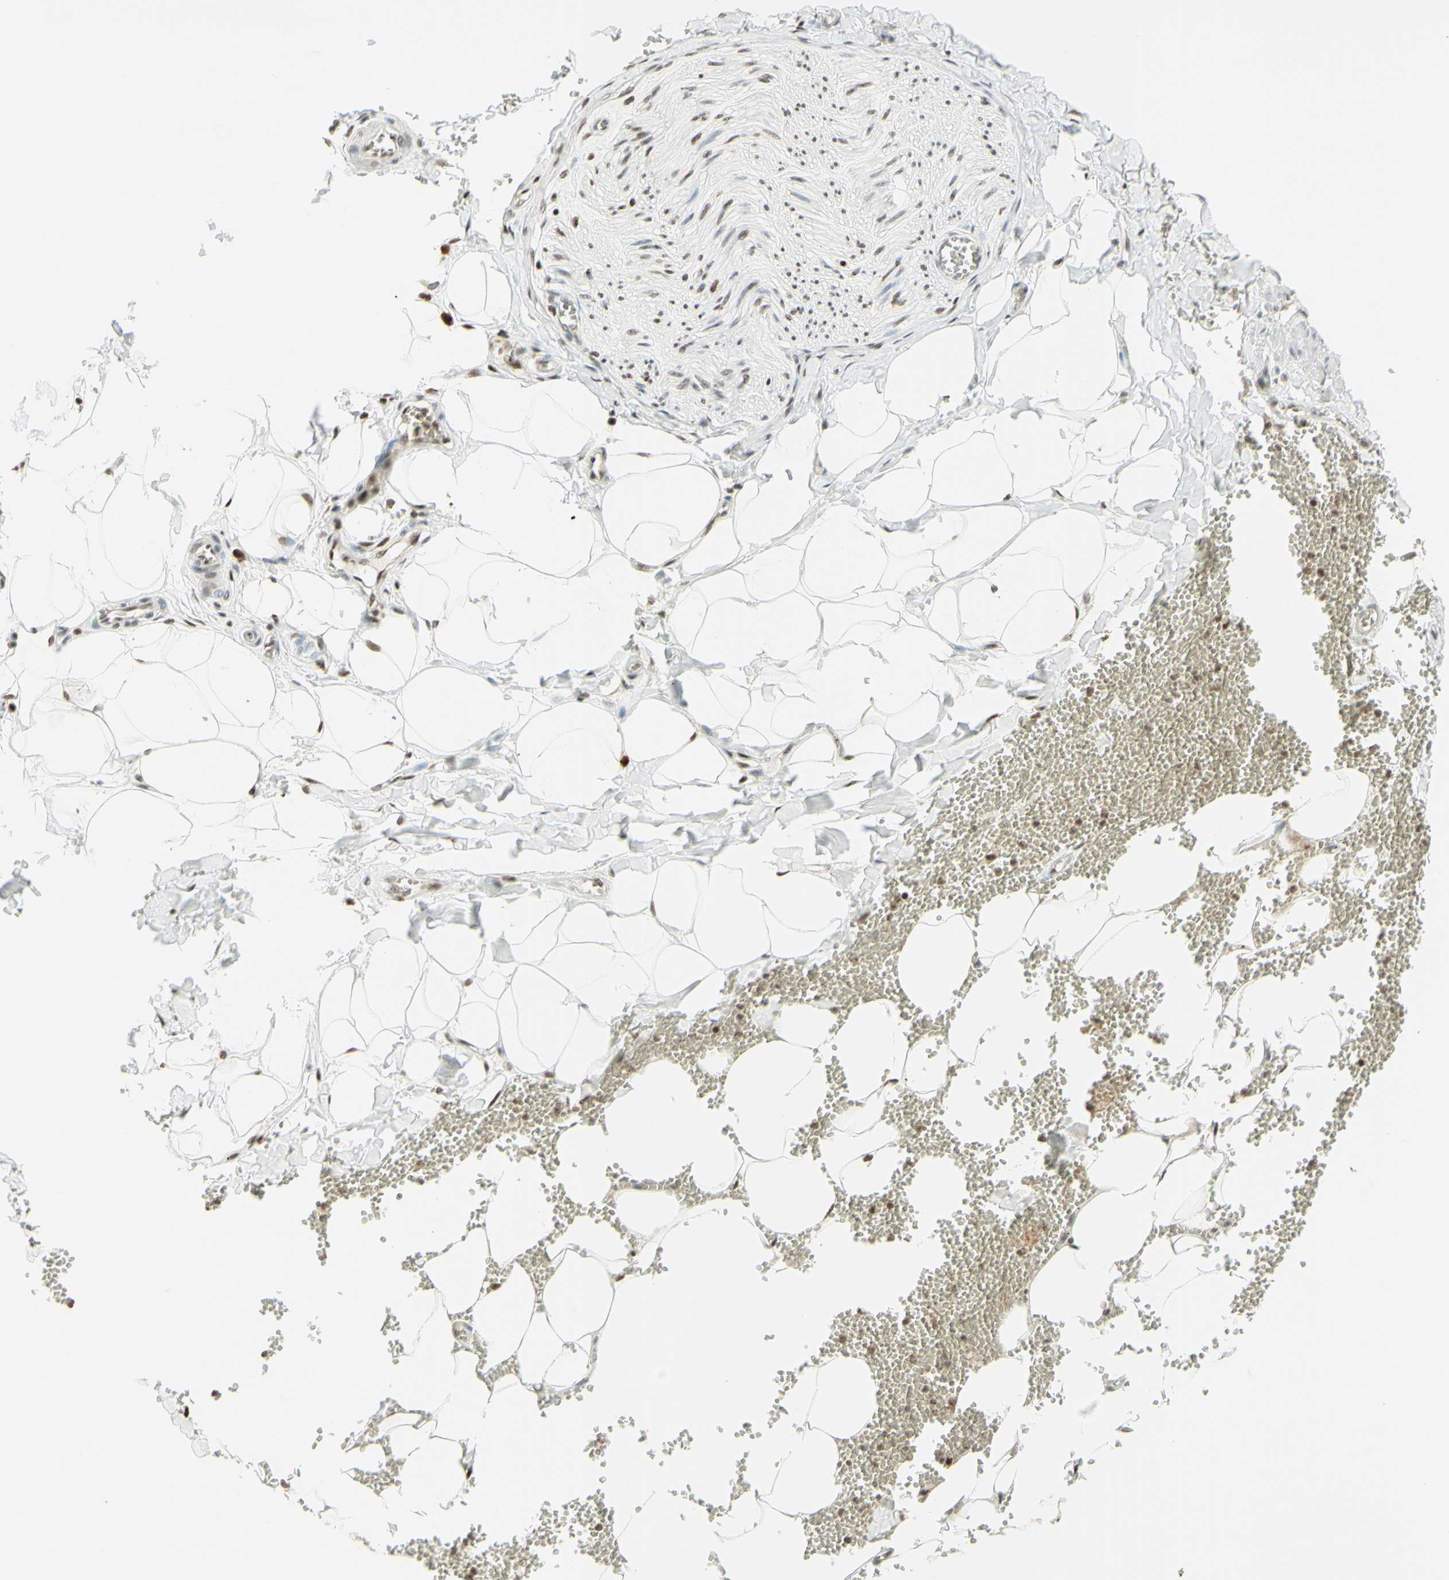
{"staining": {"intensity": "moderate", "quantity": "25%-75%", "location": "nuclear"}, "tissue": "adipose tissue", "cell_type": "Adipocytes", "image_type": "normal", "snomed": [{"axis": "morphology", "description": "Normal tissue, NOS"}, {"axis": "topography", "description": "Adipose tissue"}, {"axis": "topography", "description": "Peripheral nerve tissue"}], "caption": "Human adipose tissue stained with a brown dye demonstrates moderate nuclear positive staining in approximately 25%-75% of adipocytes.", "gene": "CDKL5", "patient": {"sex": "male", "age": 52}}